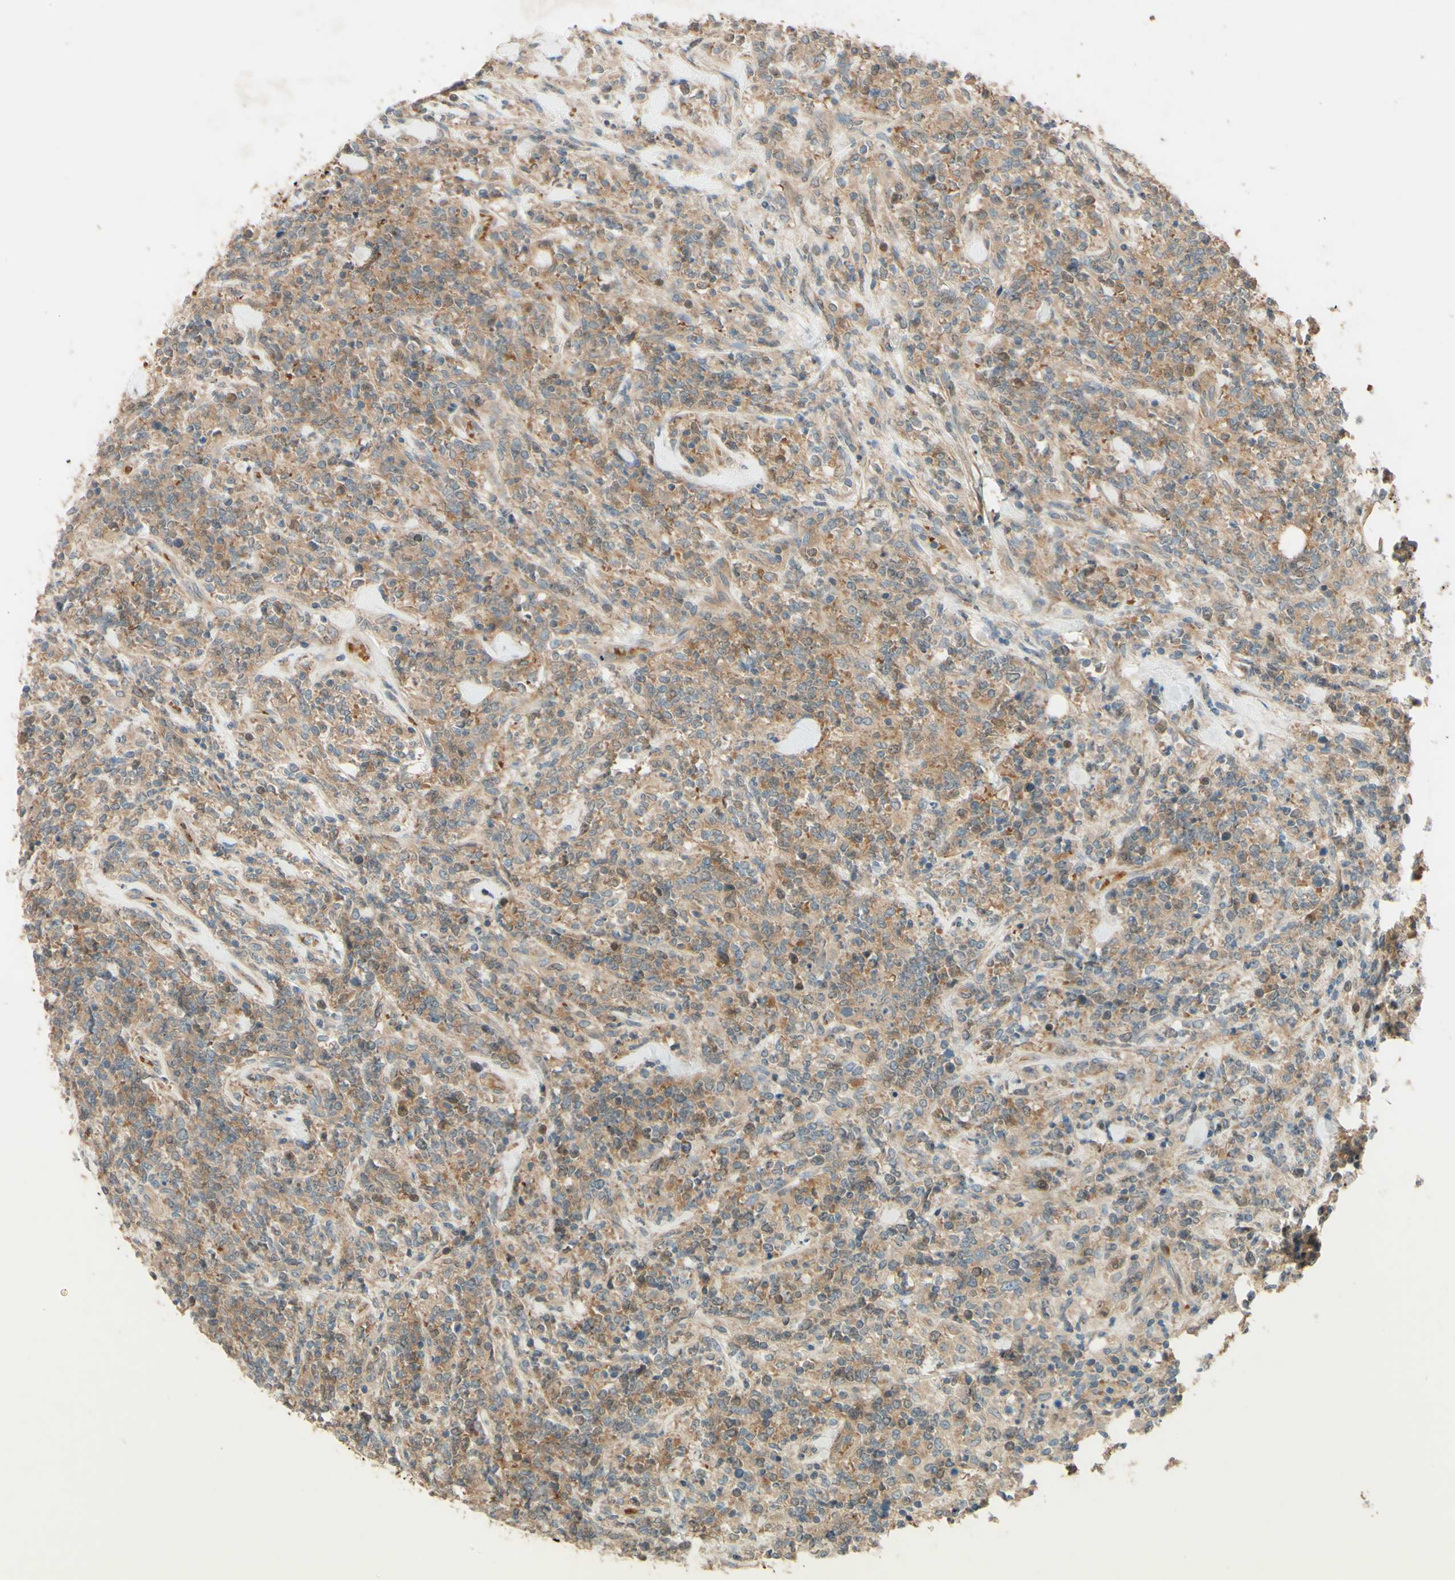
{"staining": {"intensity": "weak", "quantity": ">75%", "location": "cytoplasmic/membranous"}, "tissue": "lymphoma", "cell_type": "Tumor cells", "image_type": "cancer", "snomed": [{"axis": "morphology", "description": "Malignant lymphoma, non-Hodgkin's type, High grade"}, {"axis": "topography", "description": "Soft tissue"}], "caption": "Protein staining of lymphoma tissue demonstrates weak cytoplasmic/membranous positivity in approximately >75% of tumor cells. The staining was performed using DAB (3,3'-diaminobenzidine), with brown indicating positive protein expression. Nuclei are stained blue with hematoxylin.", "gene": "ADAM17", "patient": {"sex": "male", "age": 18}}